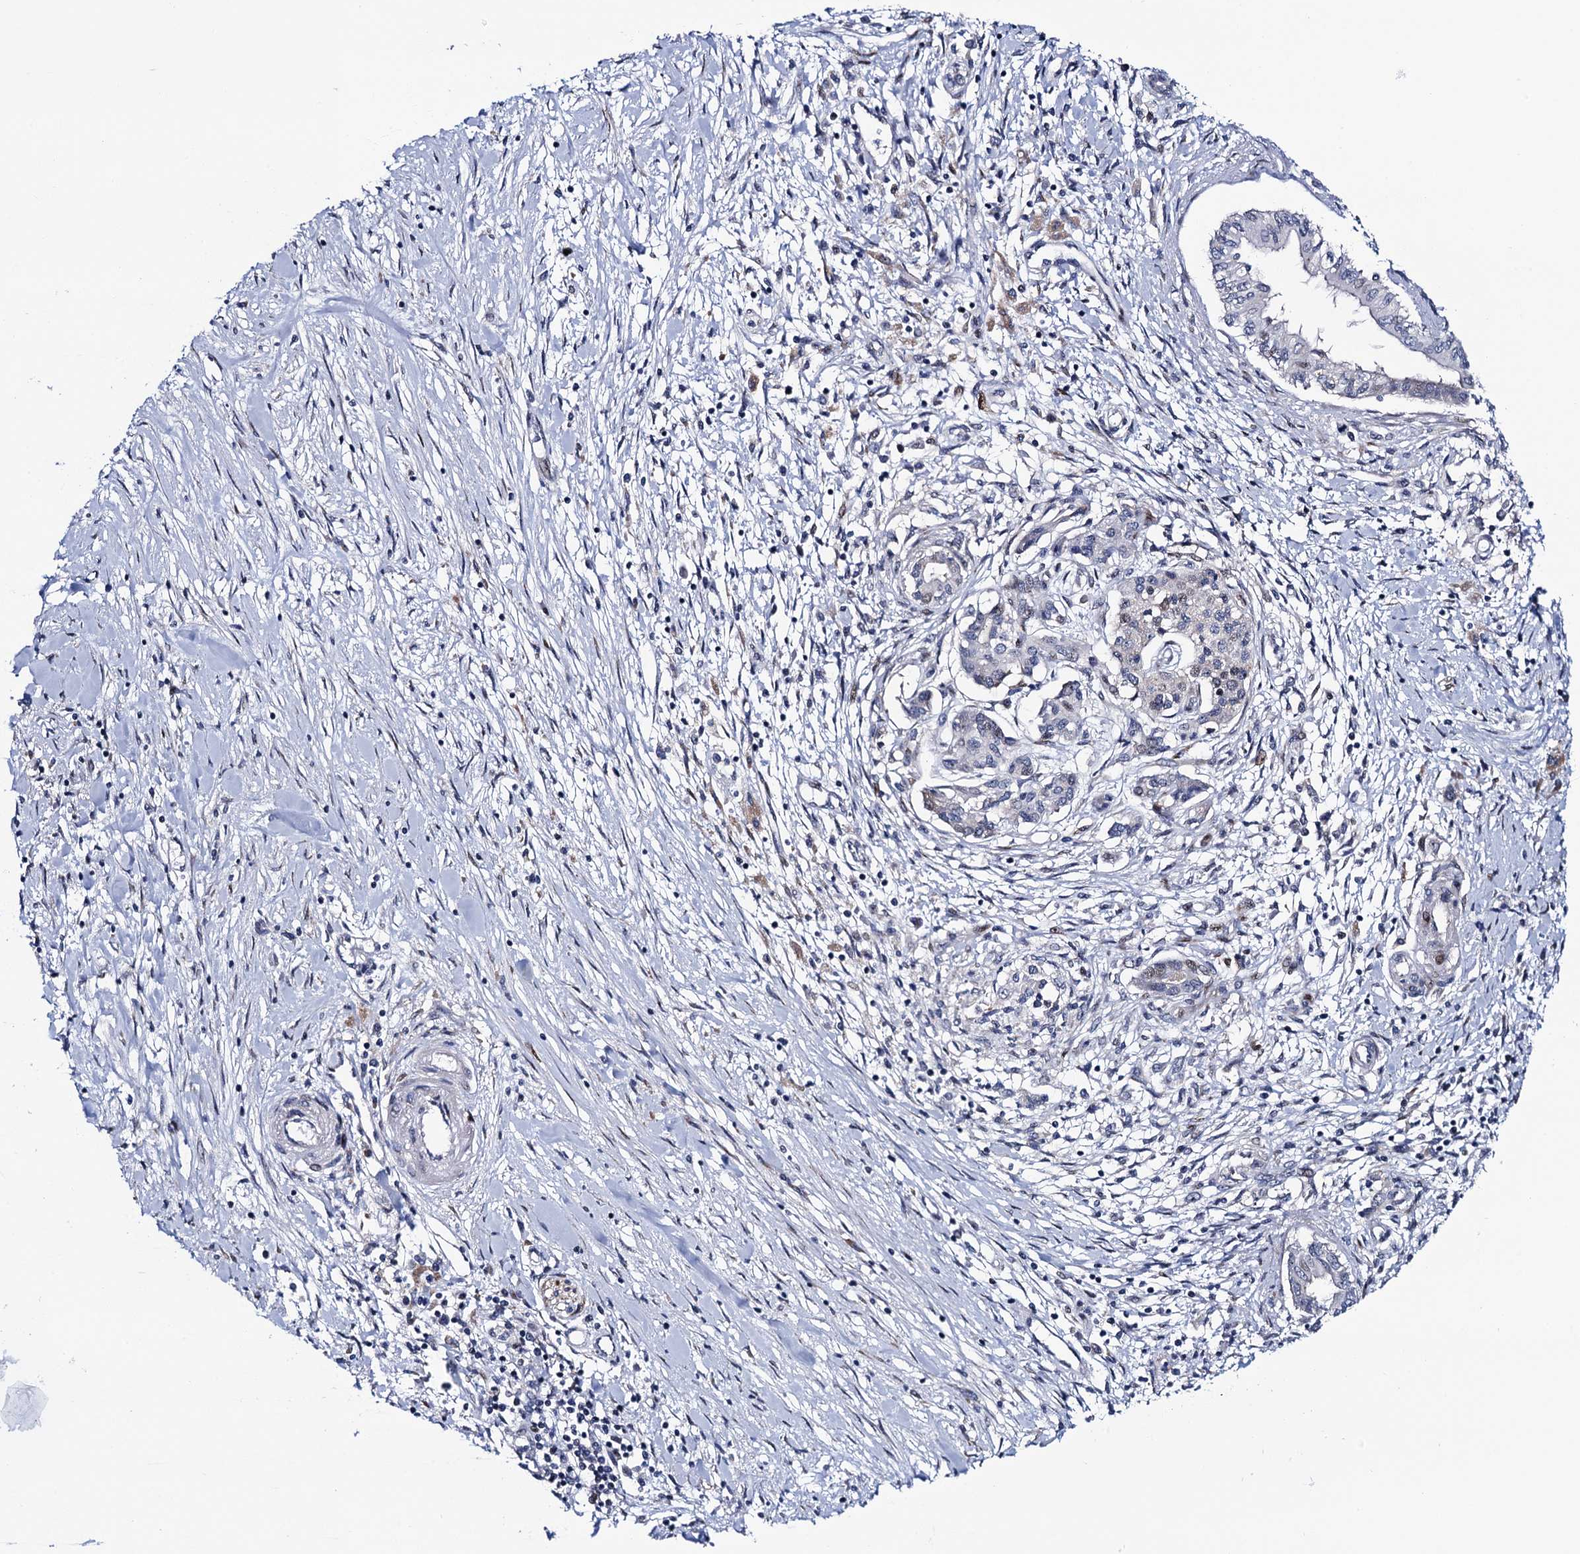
{"staining": {"intensity": "negative", "quantity": "none", "location": "none"}, "tissue": "pancreatic cancer", "cell_type": "Tumor cells", "image_type": "cancer", "snomed": [{"axis": "morphology", "description": "Adenocarcinoma, NOS"}, {"axis": "topography", "description": "Pancreas"}], "caption": "Tumor cells show no significant expression in adenocarcinoma (pancreatic). (DAB (3,3'-diaminobenzidine) immunohistochemistry, high magnification).", "gene": "TRMT112", "patient": {"sex": "female", "age": 50}}